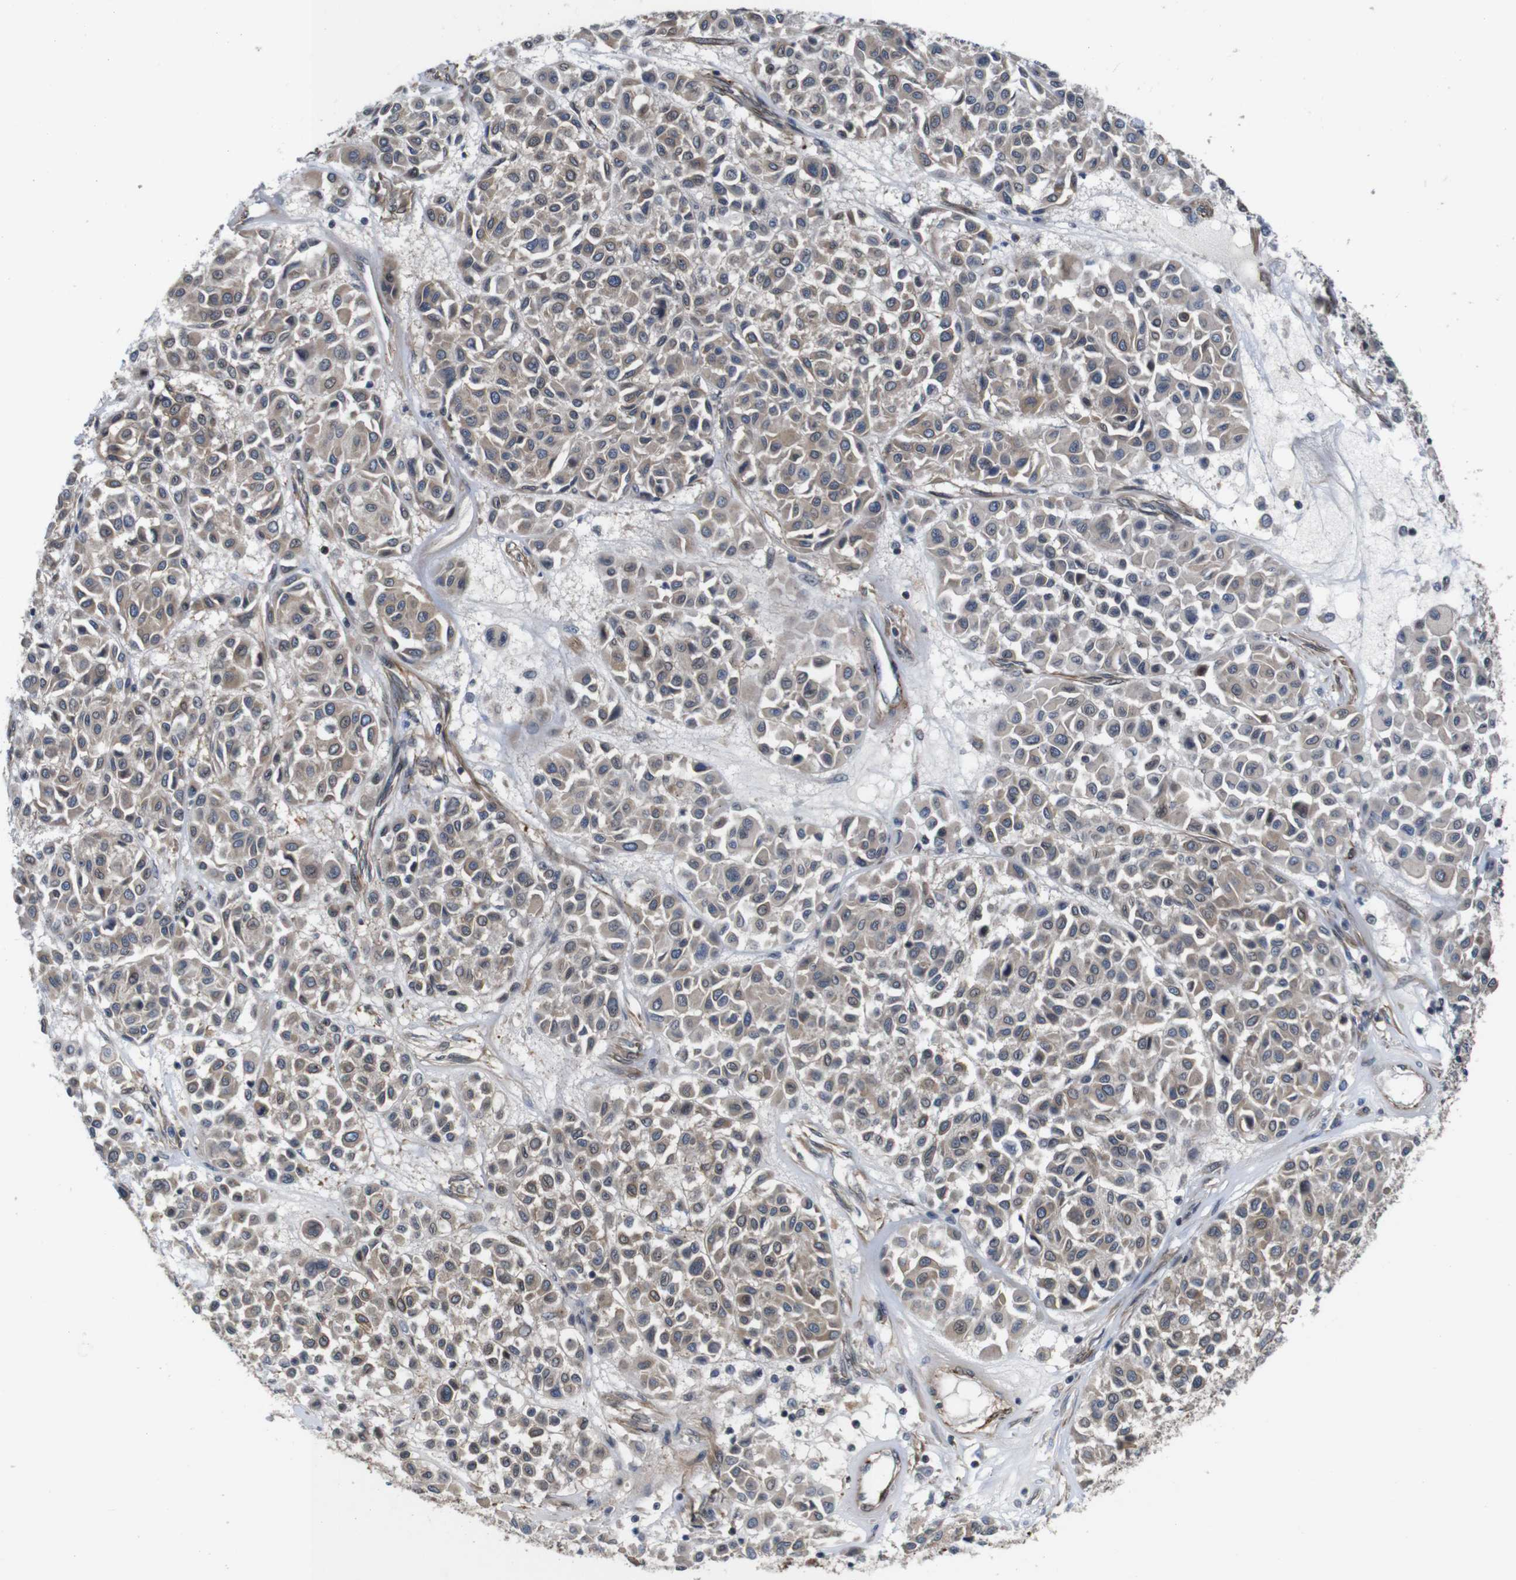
{"staining": {"intensity": "weak", "quantity": ">75%", "location": "cytoplasmic/membranous,nuclear"}, "tissue": "melanoma", "cell_type": "Tumor cells", "image_type": "cancer", "snomed": [{"axis": "morphology", "description": "Malignant melanoma, Metastatic site"}, {"axis": "topography", "description": "Soft tissue"}], "caption": "Malignant melanoma (metastatic site) stained with a protein marker demonstrates weak staining in tumor cells.", "gene": "GGT7", "patient": {"sex": "male", "age": 41}}